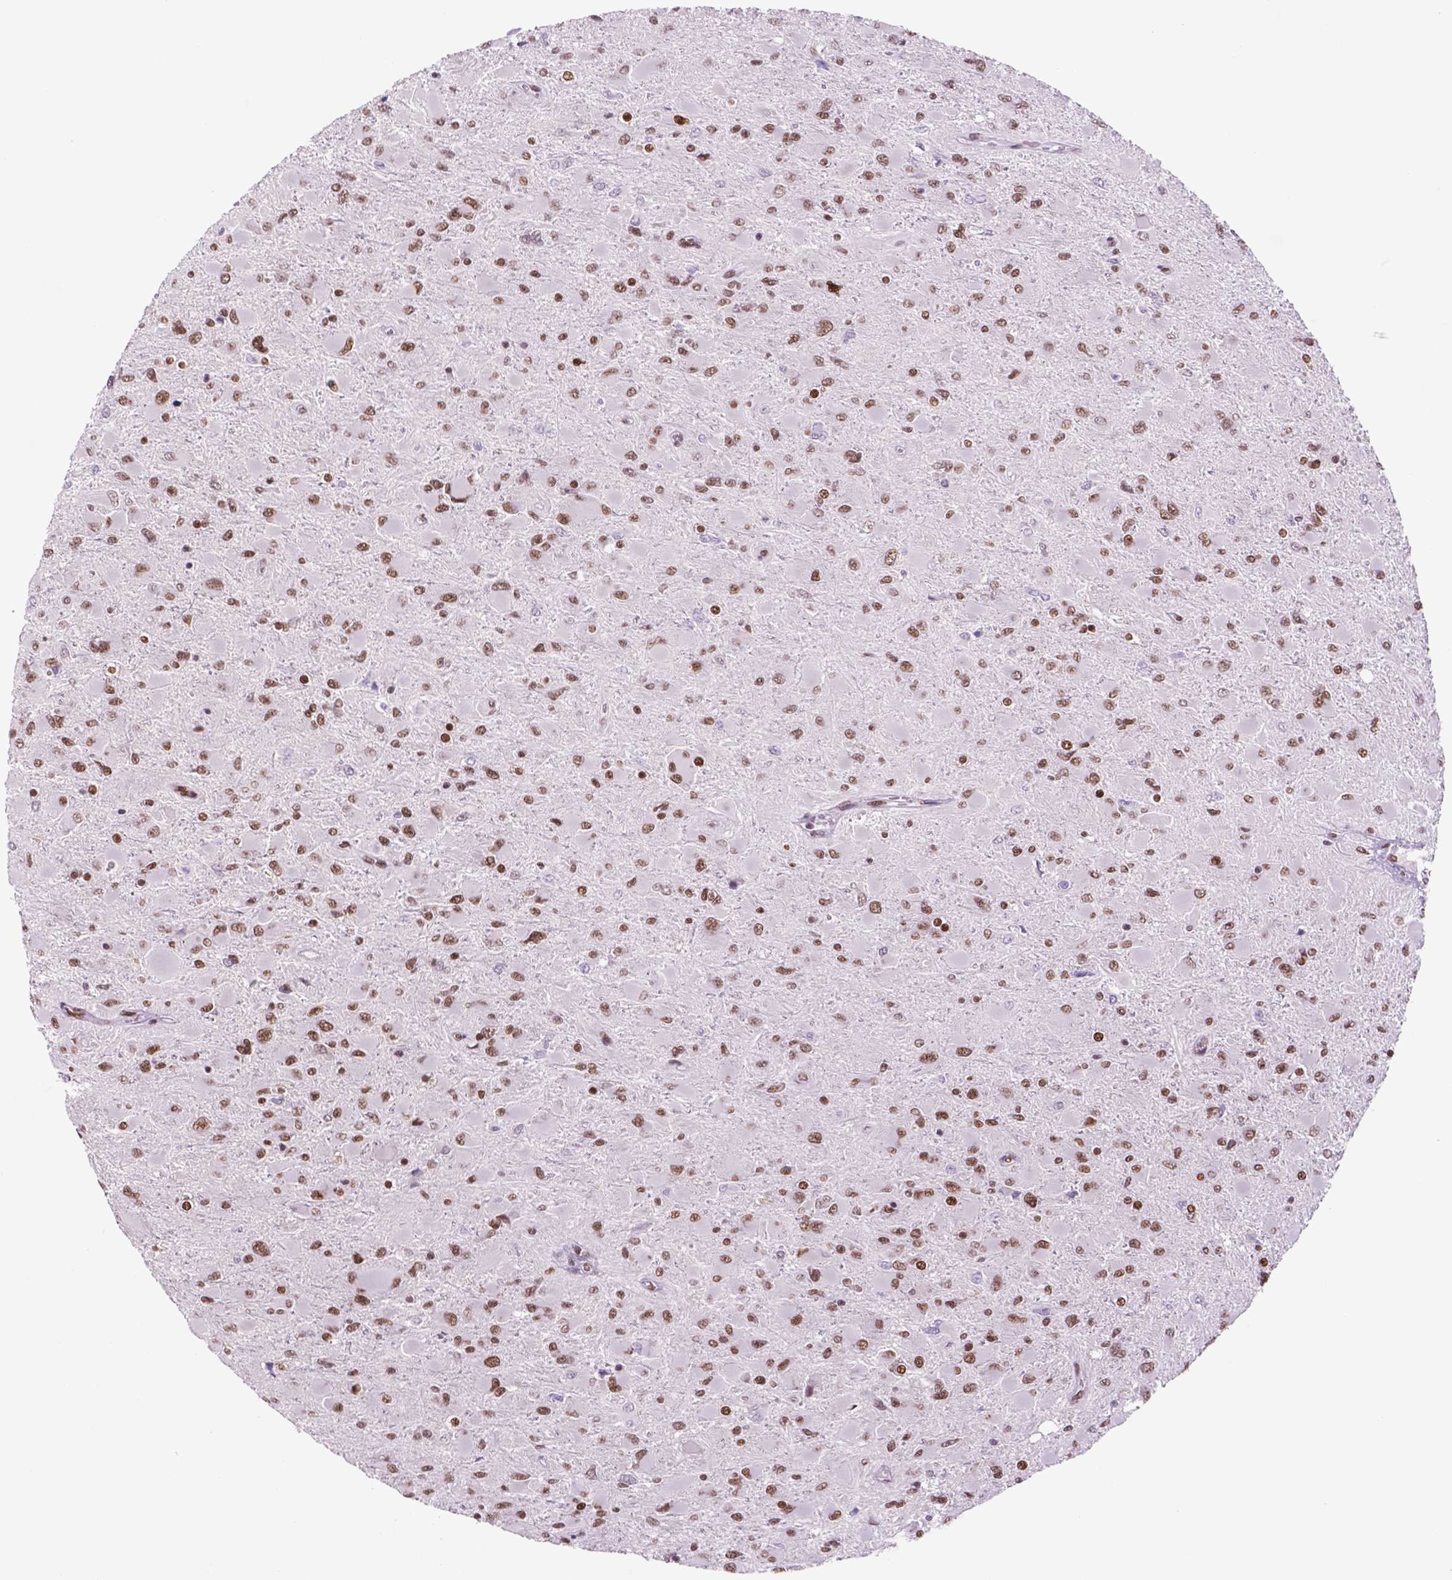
{"staining": {"intensity": "moderate", "quantity": ">75%", "location": "nuclear"}, "tissue": "glioma", "cell_type": "Tumor cells", "image_type": "cancer", "snomed": [{"axis": "morphology", "description": "Glioma, malignant, High grade"}, {"axis": "topography", "description": "Cerebral cortex"}], "caption": "Glioma stained for a protein (brown) shows moderate nuclear positive staining in about >75% of tumor cells.", "gene": "MSH6", "patient": {"sex": "female", "age": 36}}